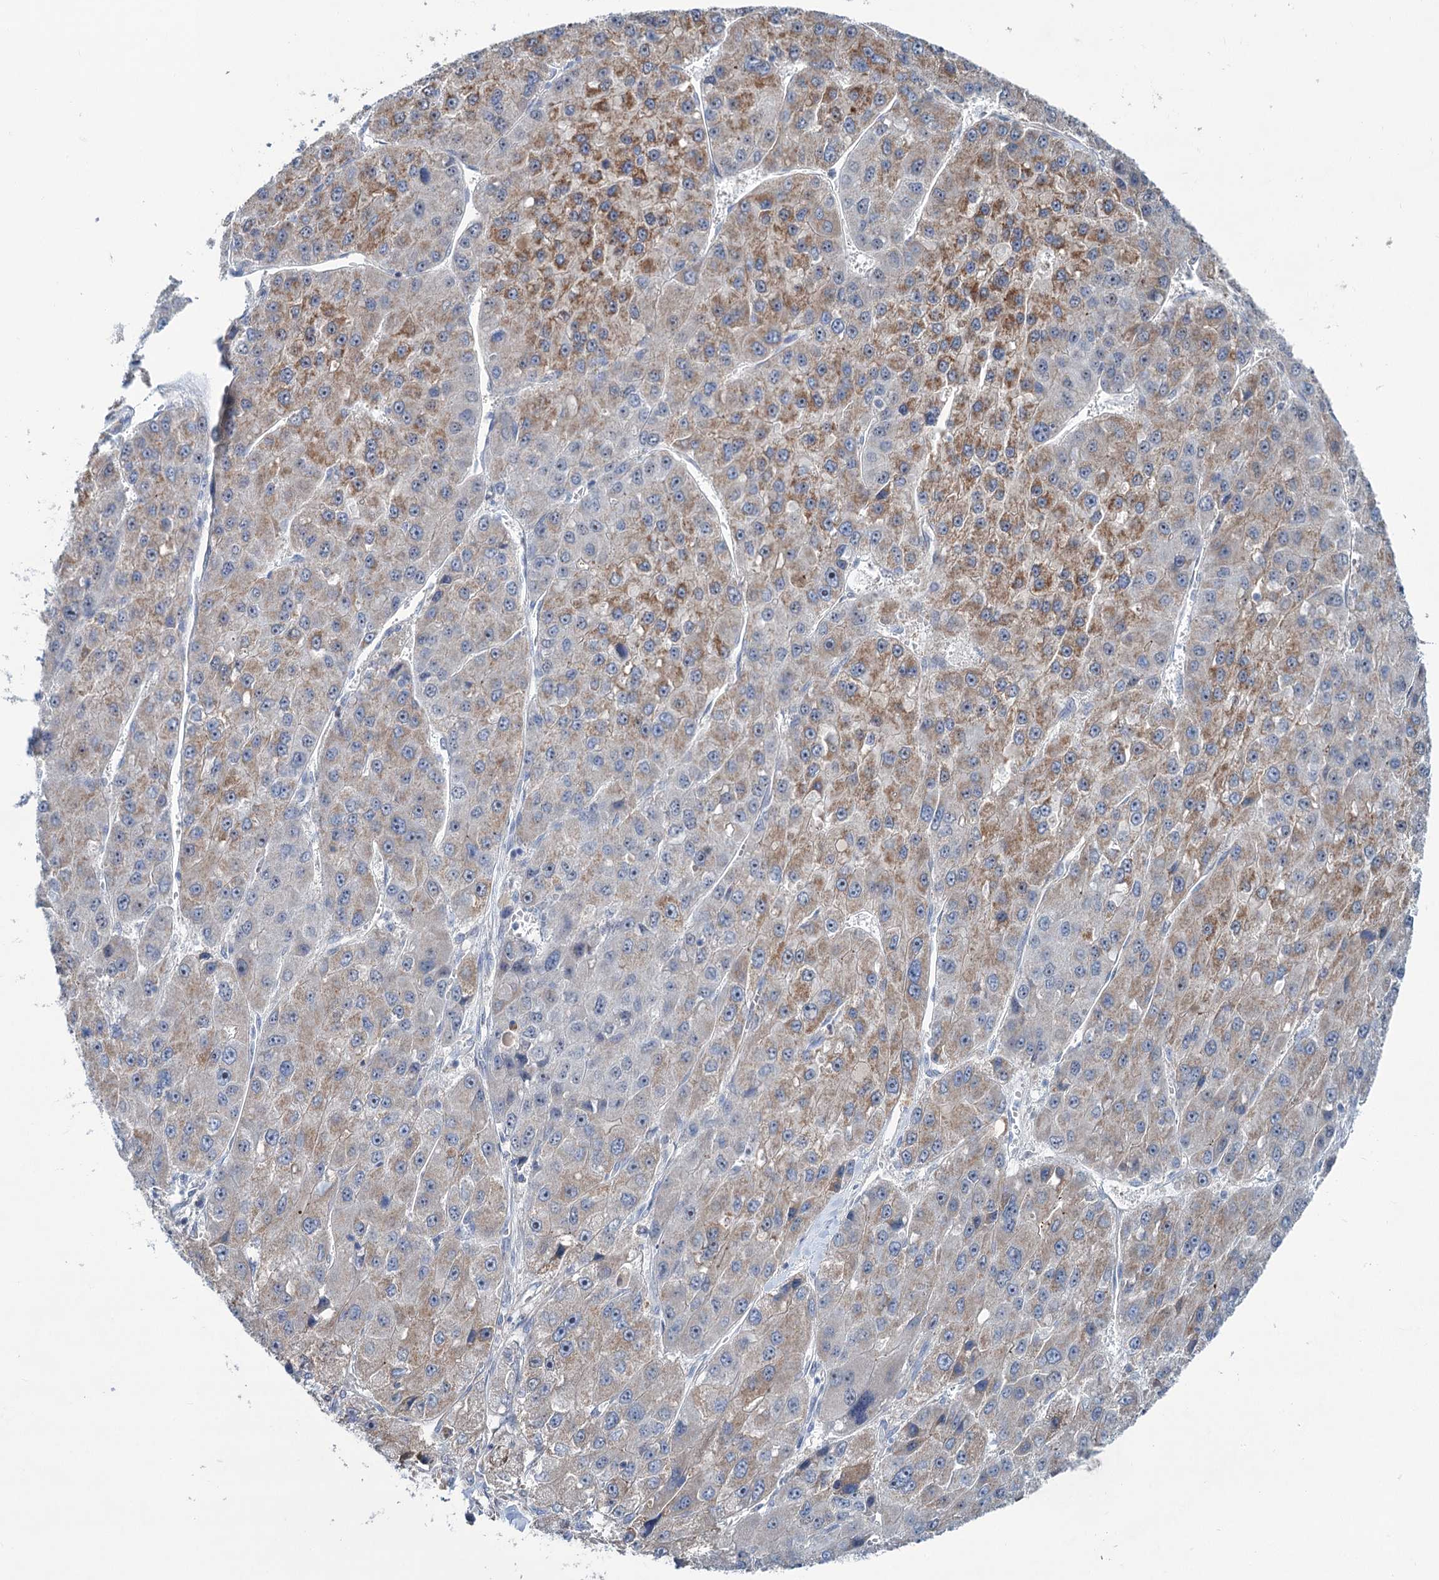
{"staining": {"intensity": "moderate", "quantity": "25%-75%", "location": "cytoplasmic/membranous"}, "tissue": "liver cancer", "cell_type": "Tumor cells", "image_type": "cancer", "snomed": [{"axis": "morphology", "description": "Carcinoma, Hepatocellular, NOS"}, {"axis": "topography", "description": "Liver"}], "caption": "Approximately 25%-75% of tumor cells in liver cancer (hepatocellular carcinoma) show moderate cytoplasmic/membranous protein staining as visualized by brown immunohistochemical staining.", "gene": "LPIN1", "patient": {"sex": "female", "age": 73}}